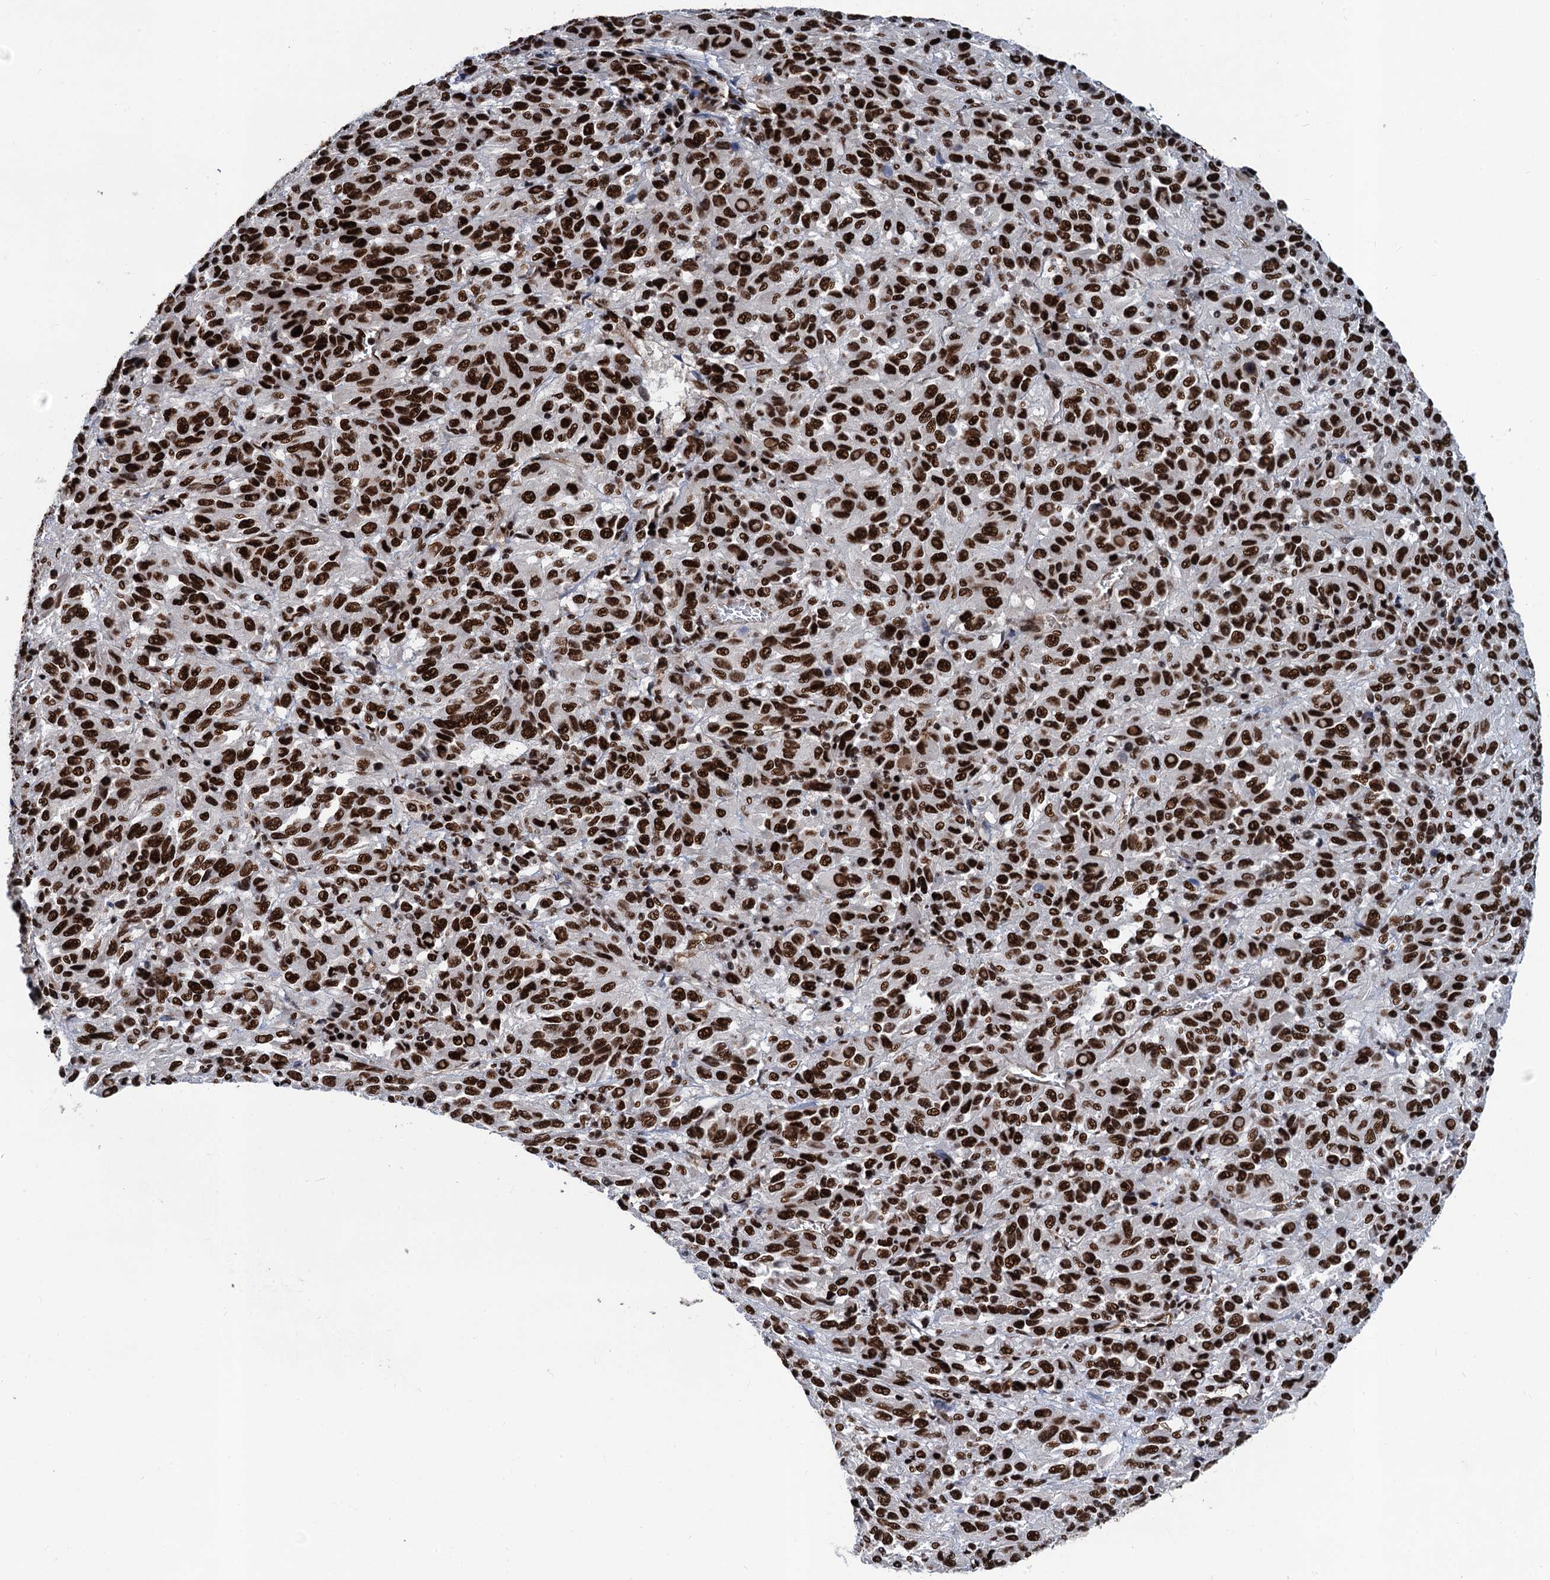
{"staining": {"intensity": "strong", "quantity": ">75%", "location": "nuclear"}, "tissue": "melanoma", "cell_type": "Tumor cells", "image_type": "cancer", "snomed": [{"axis": "morphology", "description": "Malignant melanoma, Metastatic site"}, {"axis": "topography", "description": "Lung"}], "caption": "Immunohistochemical staining of malignant melanoma (metastatic site) shows high levels of strong nuclear staining in about >75% of tumor cells. (IHC, brightfield microscopy, high magnification).", "gene": "PPP4R1", "patient": {"sex": "male", "age": 64}}